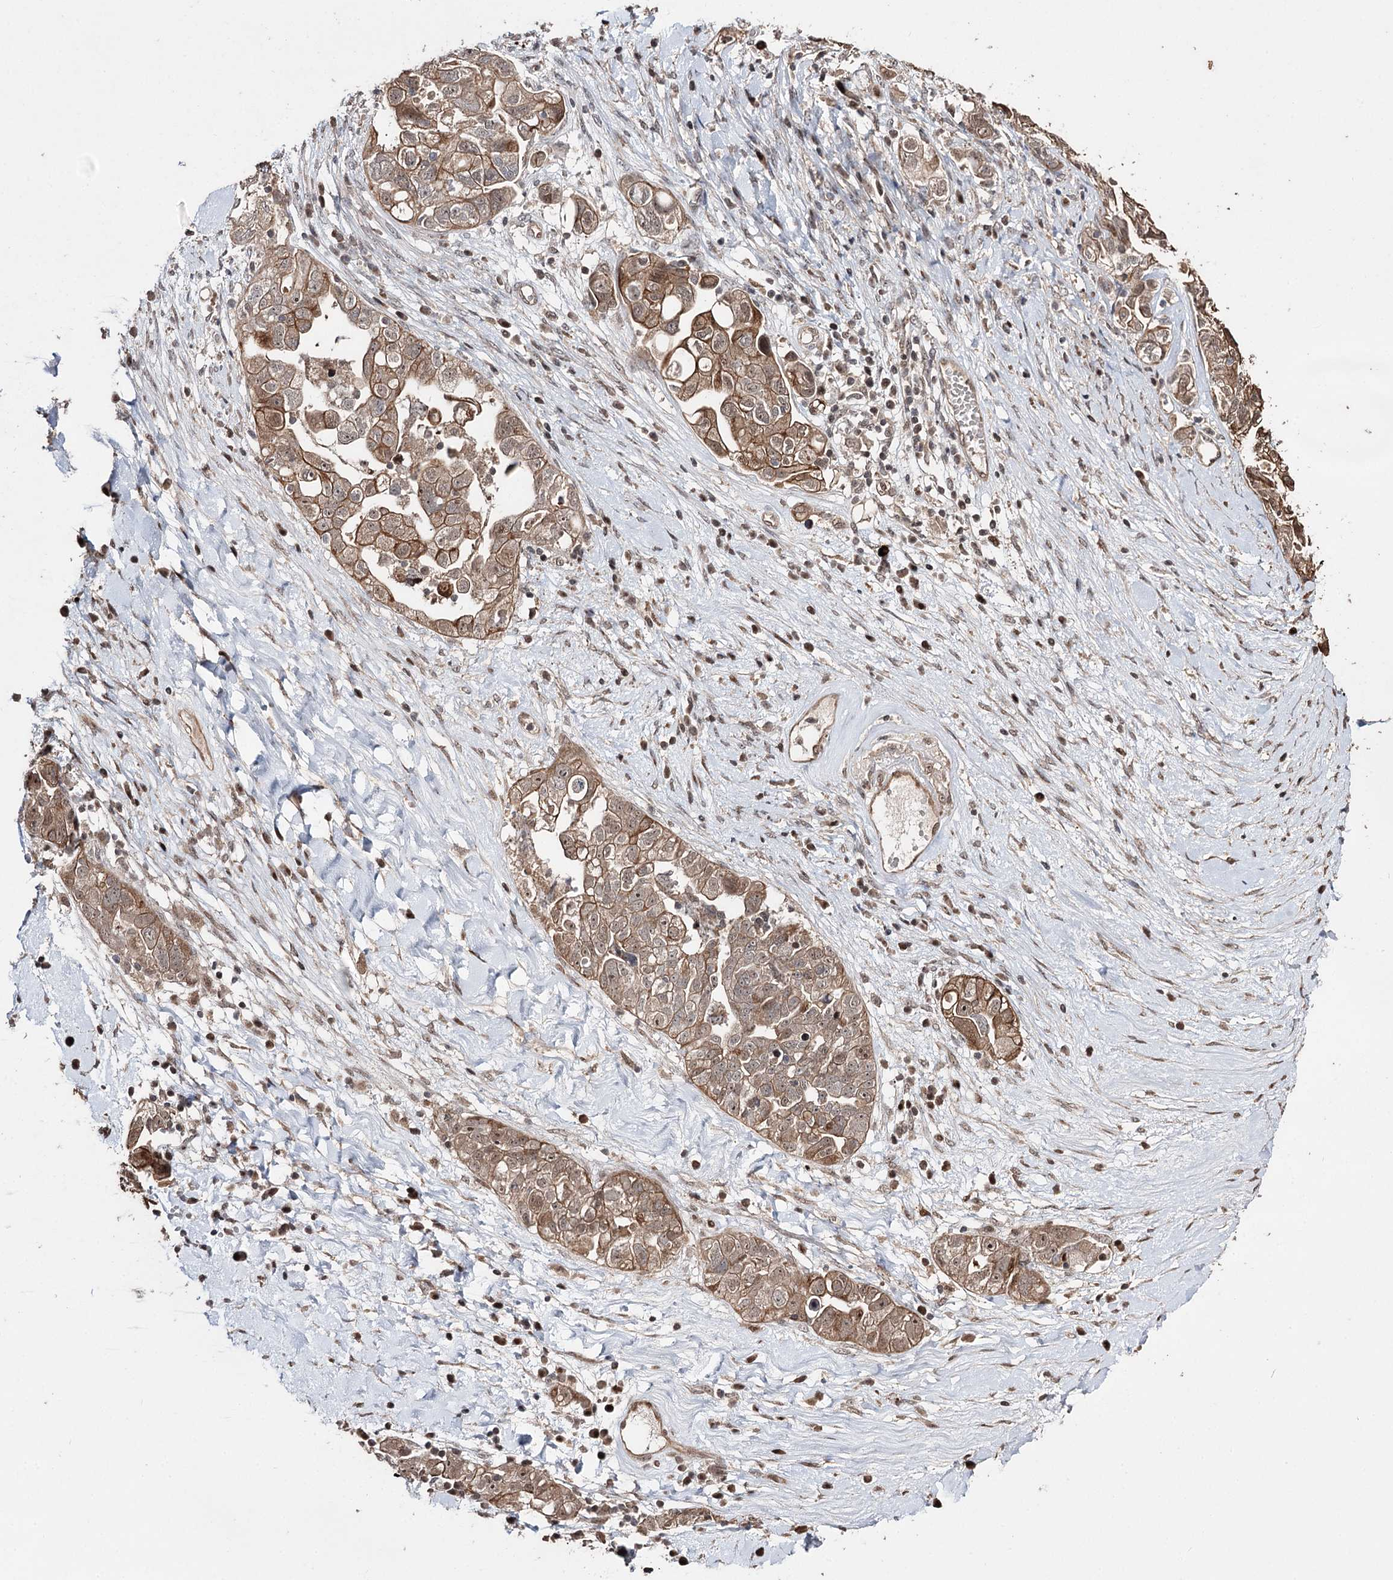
{"staining": {"intensity": "moderate", "quantity": ">75%", "location": "cytoplasmic/membranous"}, "tissue": "ovarian cancer", "cell_type": "Tumor cells", "image_type": "cancer", "snomed": [{"axis": "morphology", "description": "Carcinoma, NOS"}, {"axis": "morphology", "description": "Cystadenocarcinoma, serous, NOS"}, {"axis": "topography", "description": "Ovary"}], "caption": "Ovarian cancer (carcinoma) stained for a protein (brown) demonstrates moderate cytoplasmic/membranous positive staining in about >75% of tumor cells.", "gene": "CPNE8", "patient": {"sex": "female", "age": 69}}